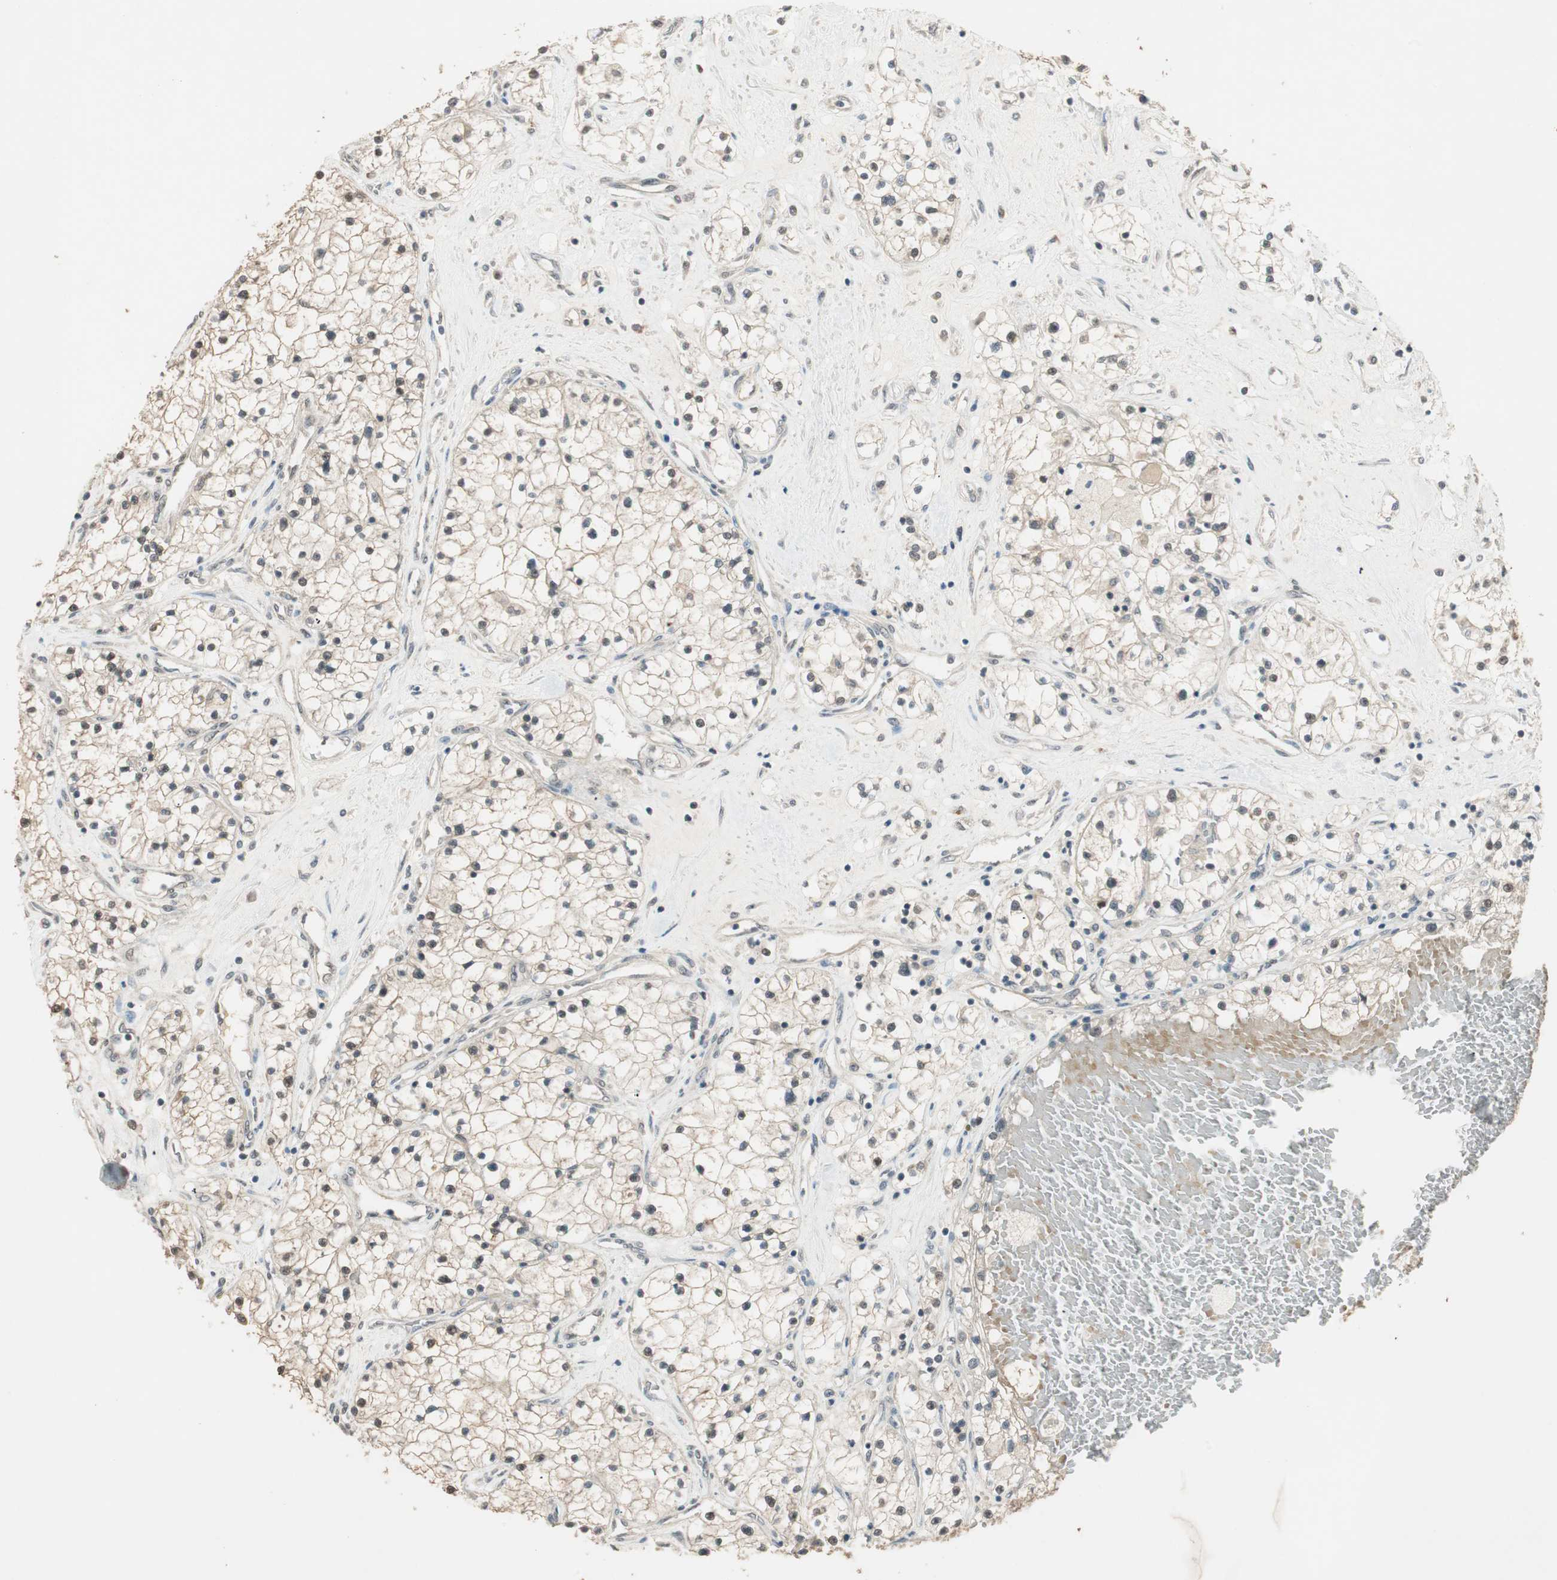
{"staining": {"intensity": "weak", "quantity": "<25%", "location": "cytoplasmic/membranous,nuclear"}, "tissue": "renal cancer", "cell_type": "Tumor cells", "image_type": "cancer", "snomed": [{"axis": "morphology", "description": "Adenocarcinoma, NOS"}, {"axis": "topography", "description": "Kidney"}], "caption": "Tumor cells are negative for protein expression in human renal cancer.", "gene": "USP5", "patient": {"sex": "male", "age": 68}}